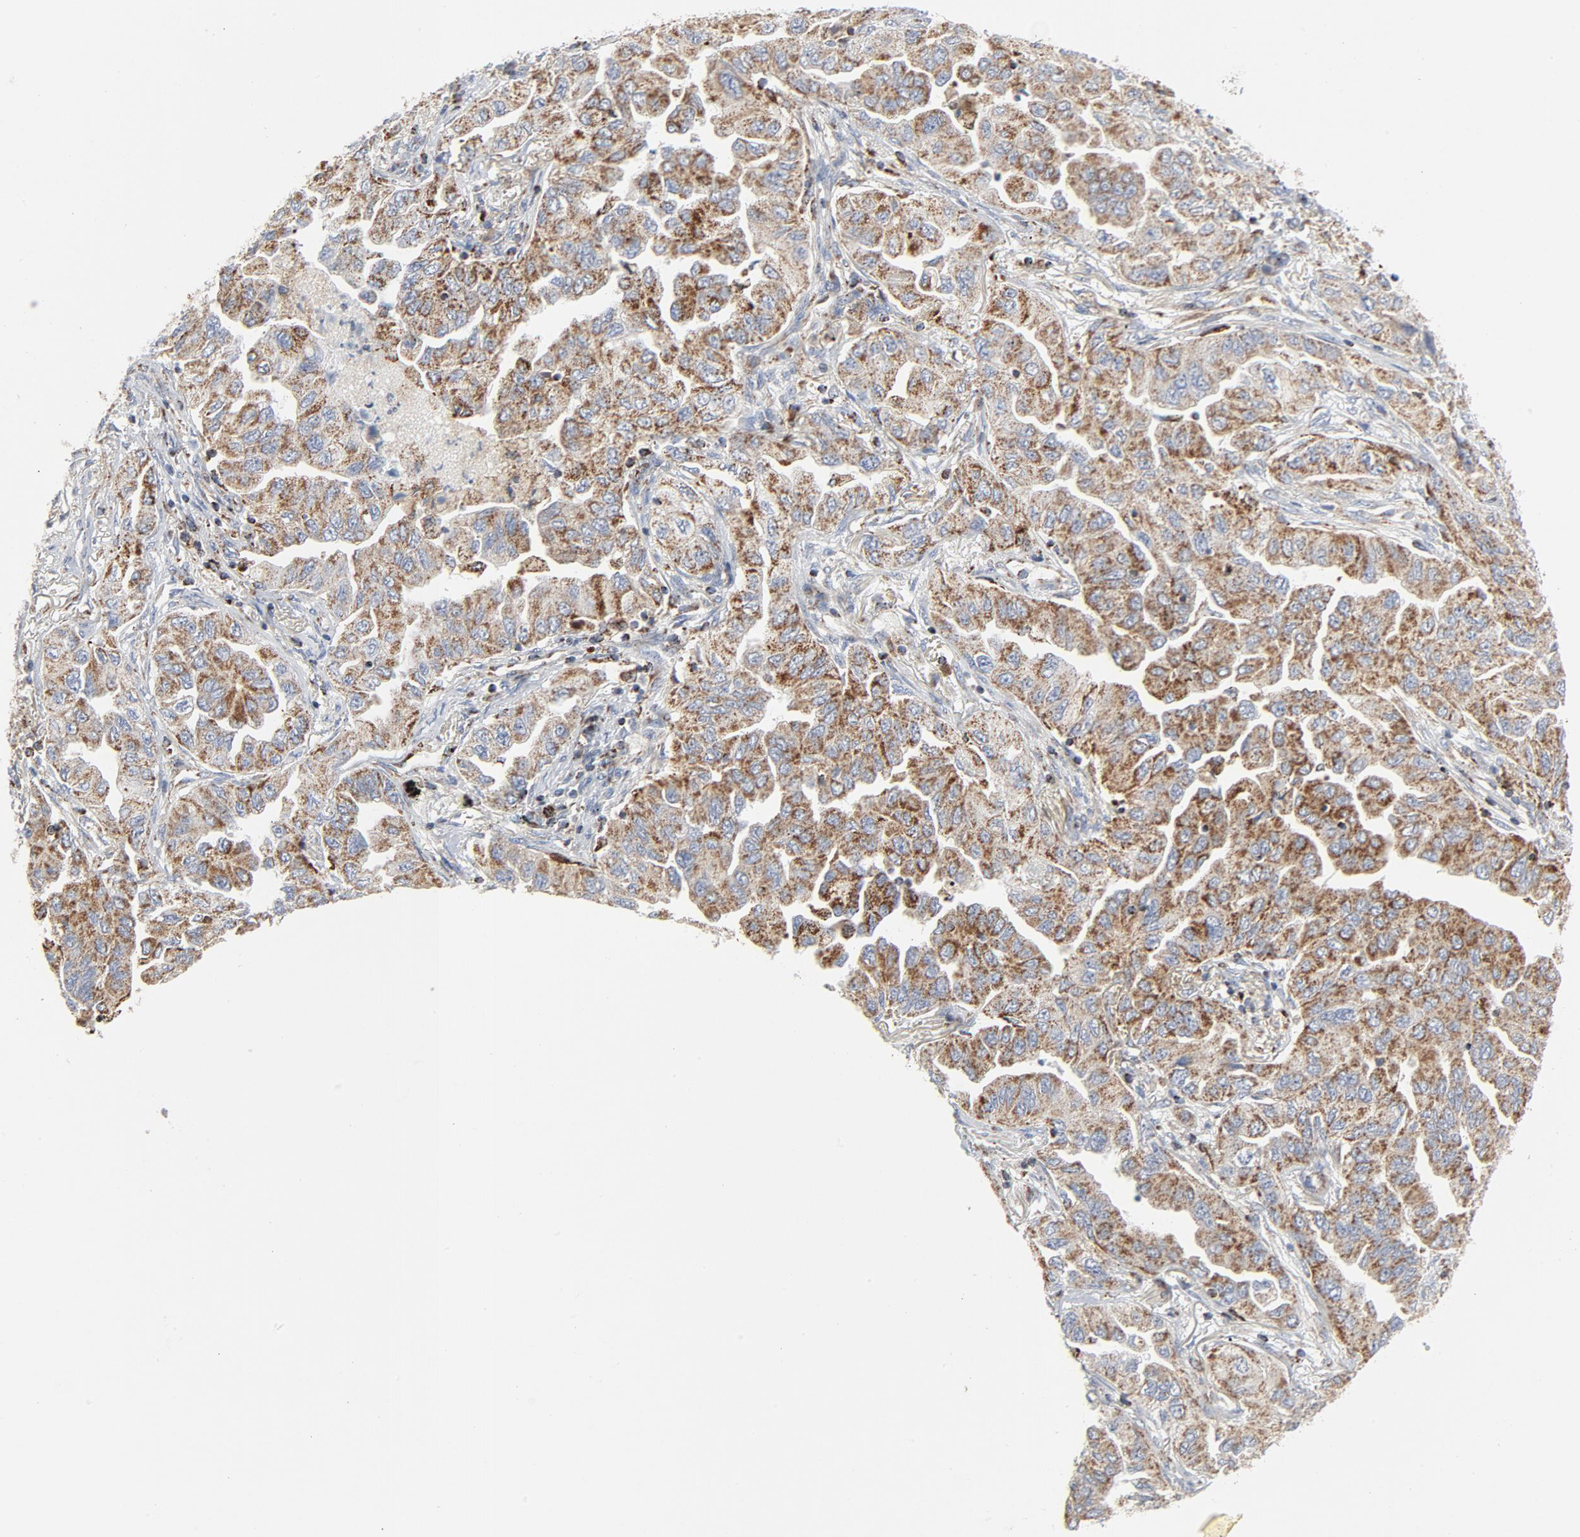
{"staining": {"intensity": "moderate", "quantity": ">75%", "location": "cytoplasmic/membranous"}, "tissue": "lung cancer", "cell_type": "Tumor cells", "image_type": "cancer", "snomed": [{"axis": "morphology", "description": "Adenocarcinoma, NOS"}, {"axis": "topography", "description": "Lung"}], "caption": "This image reveals immunohistochemistry staining of human lung cancer (adenocarcinoma), with medium moderate cytoplasmic/membranous expression in approximately >75% of tumor cells.", "gene": "SETD3", "patient": {"sex": "female", "age": 65}}